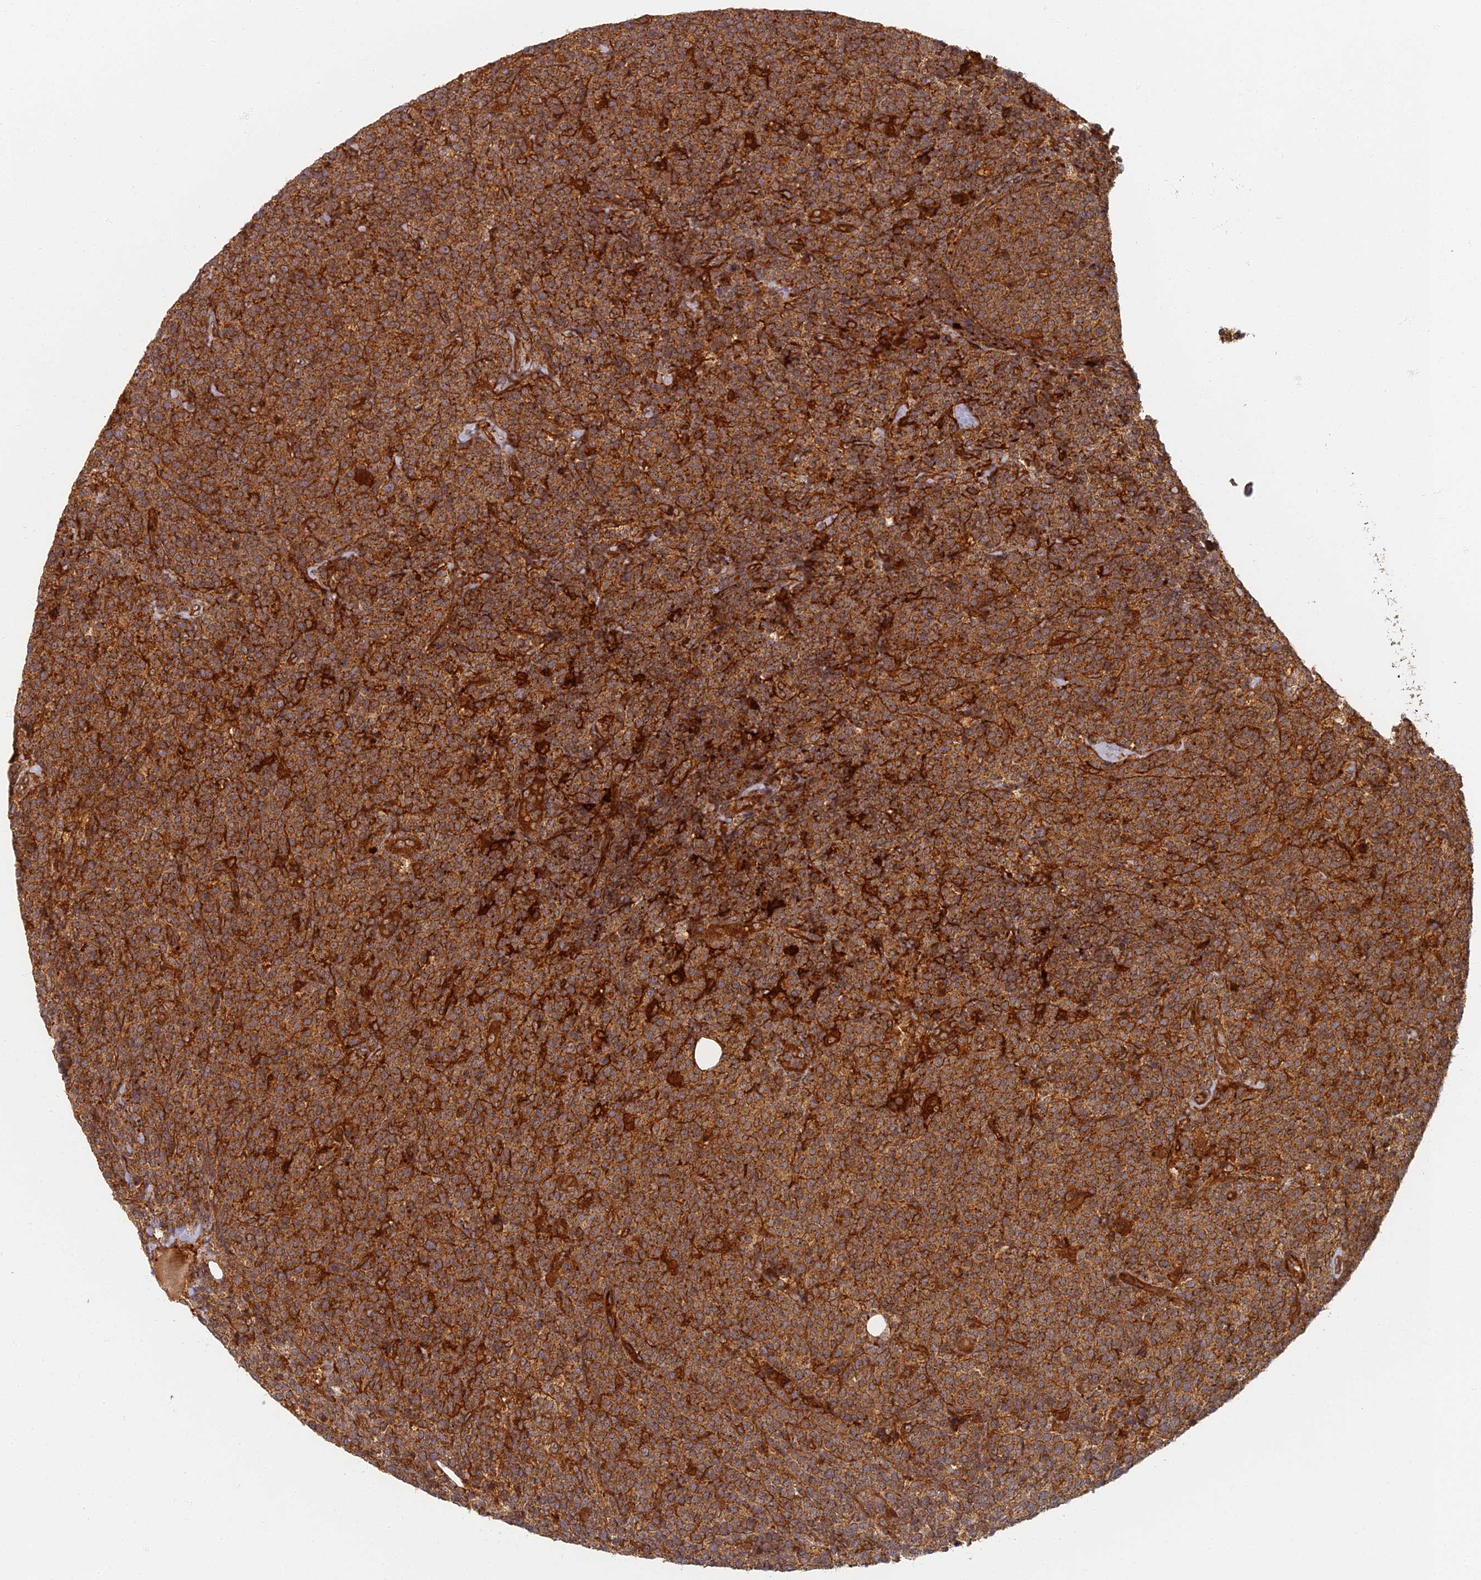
{"staining": {"intensity": "strong", "quantity": ">75%", "location": "cytoplasmic/membranous"}, "tissue": "lymphoma", "cell_type": "Tumor cells", "image_type": "cancer", "snomed": [{"axis": "morphology", "description": "Malignant lymphoma, non-Hodgkin's type, High grade"}, {"axis": "topography", "description": "Lymph node"}], "caption": "Immunohistochemical staining of human malignant lymphoma, non-Hodgkin's type (high-grade) exhibits strong cytoplasmic/membranous protein staining in approximately >75% of tumor cells. (Brightfield microscopy of DAB IHC at high magnification).", "gene": "INO80D", "patient": {"sex": "male", "age": 61}}